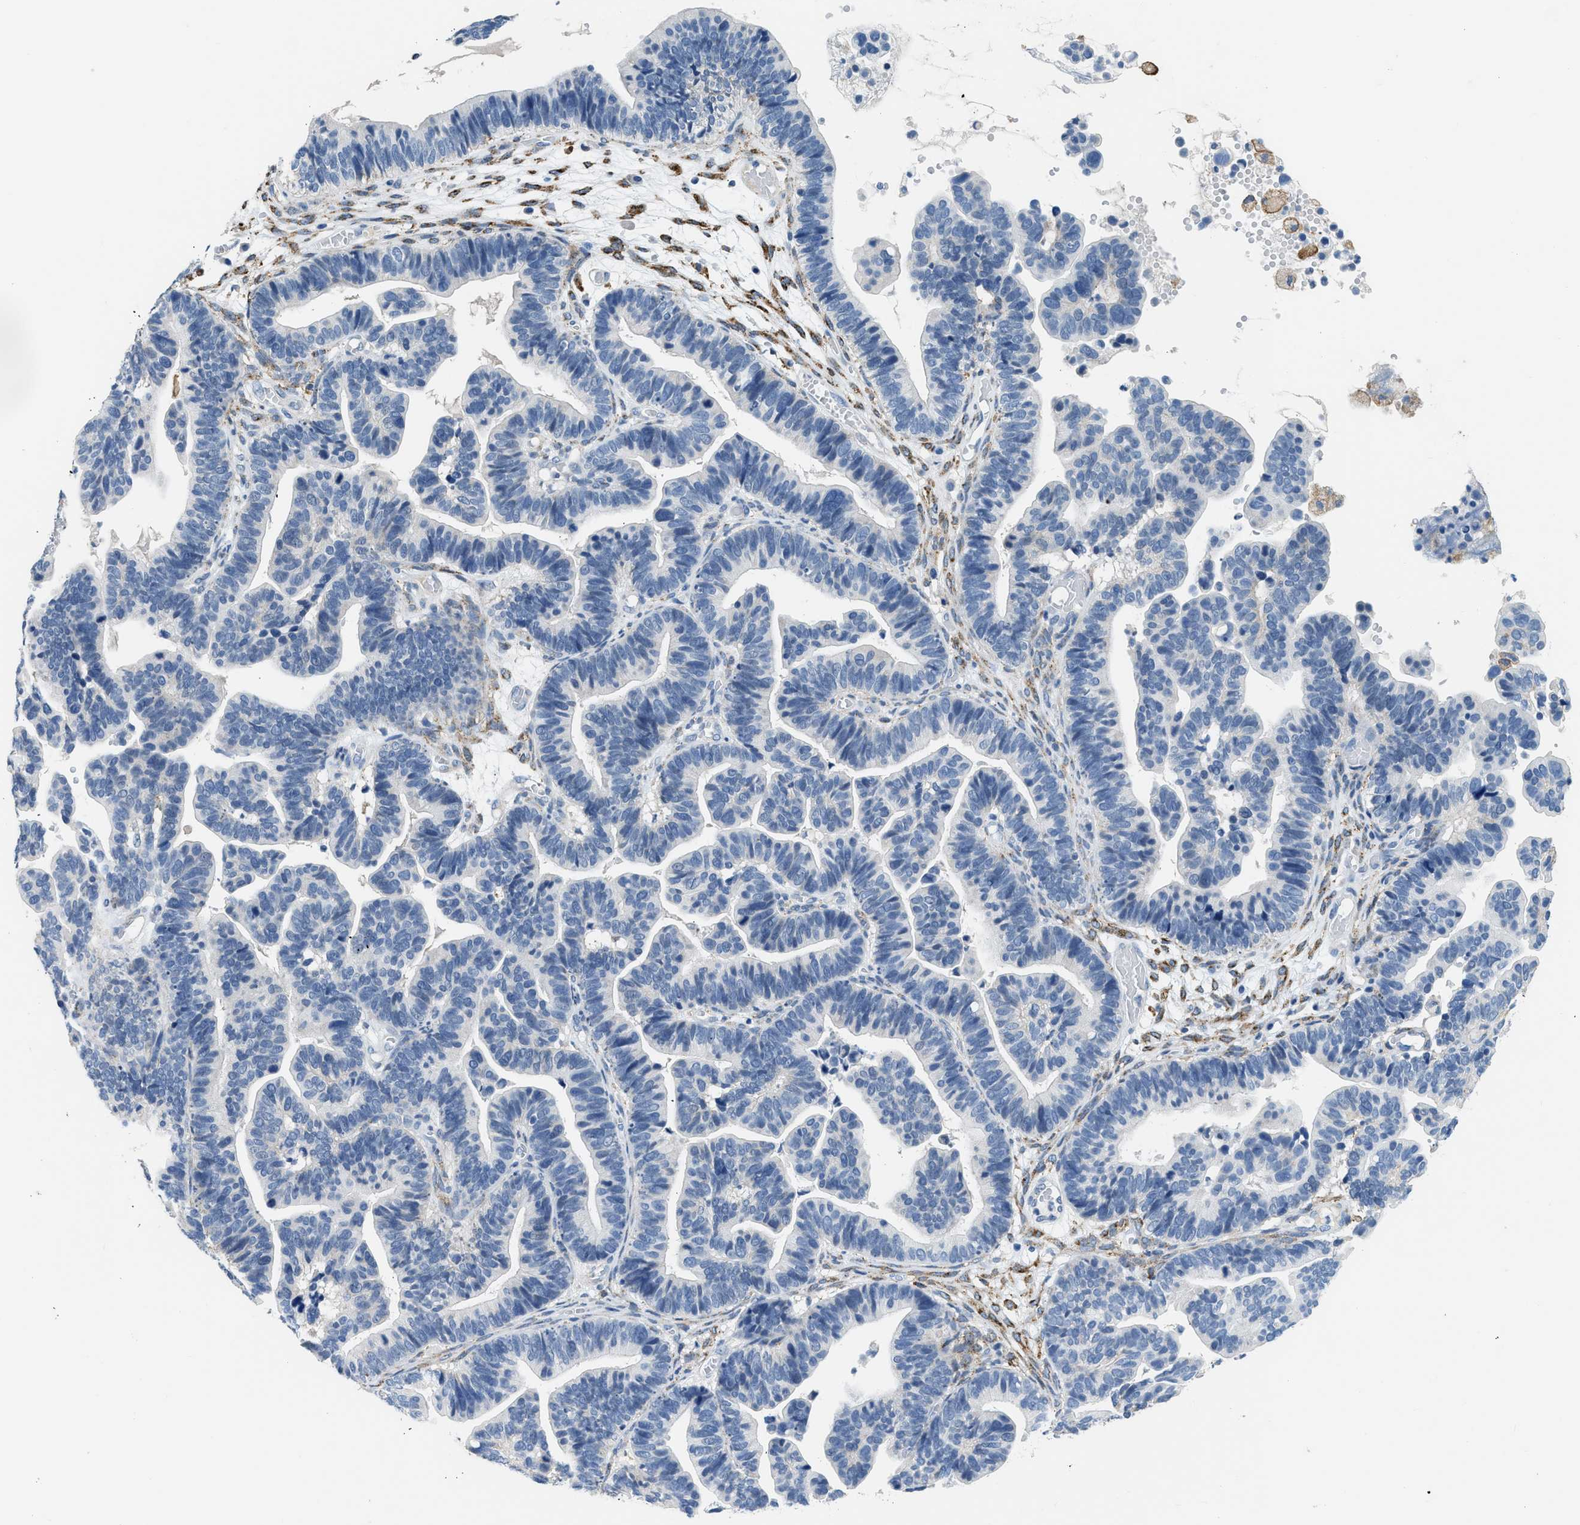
{"staining": {"intensity": "negative", "quantity": "none", "location": "none"}, "tissue": "ovarian cancer", "cell_type": "Tumor cells", "image_type": "cancer", "snomed": [{"axis": "morphology", "description": "Cystadenocarcinoma, serous, NOS"}, {"axis": "topography", "description": "Ovary"}], "caption": "A photomicrograph of human ovarian serous cystadenocarcinoma is negative for staining in tumor cells. The staining was performed using DAB to visualize the protein expression in brown, while the nuclei were stained in blue with hematoxylin (Magnification: 20x).", "gene": "LRP1", "patient": {"sex": "female", "age": 56}}